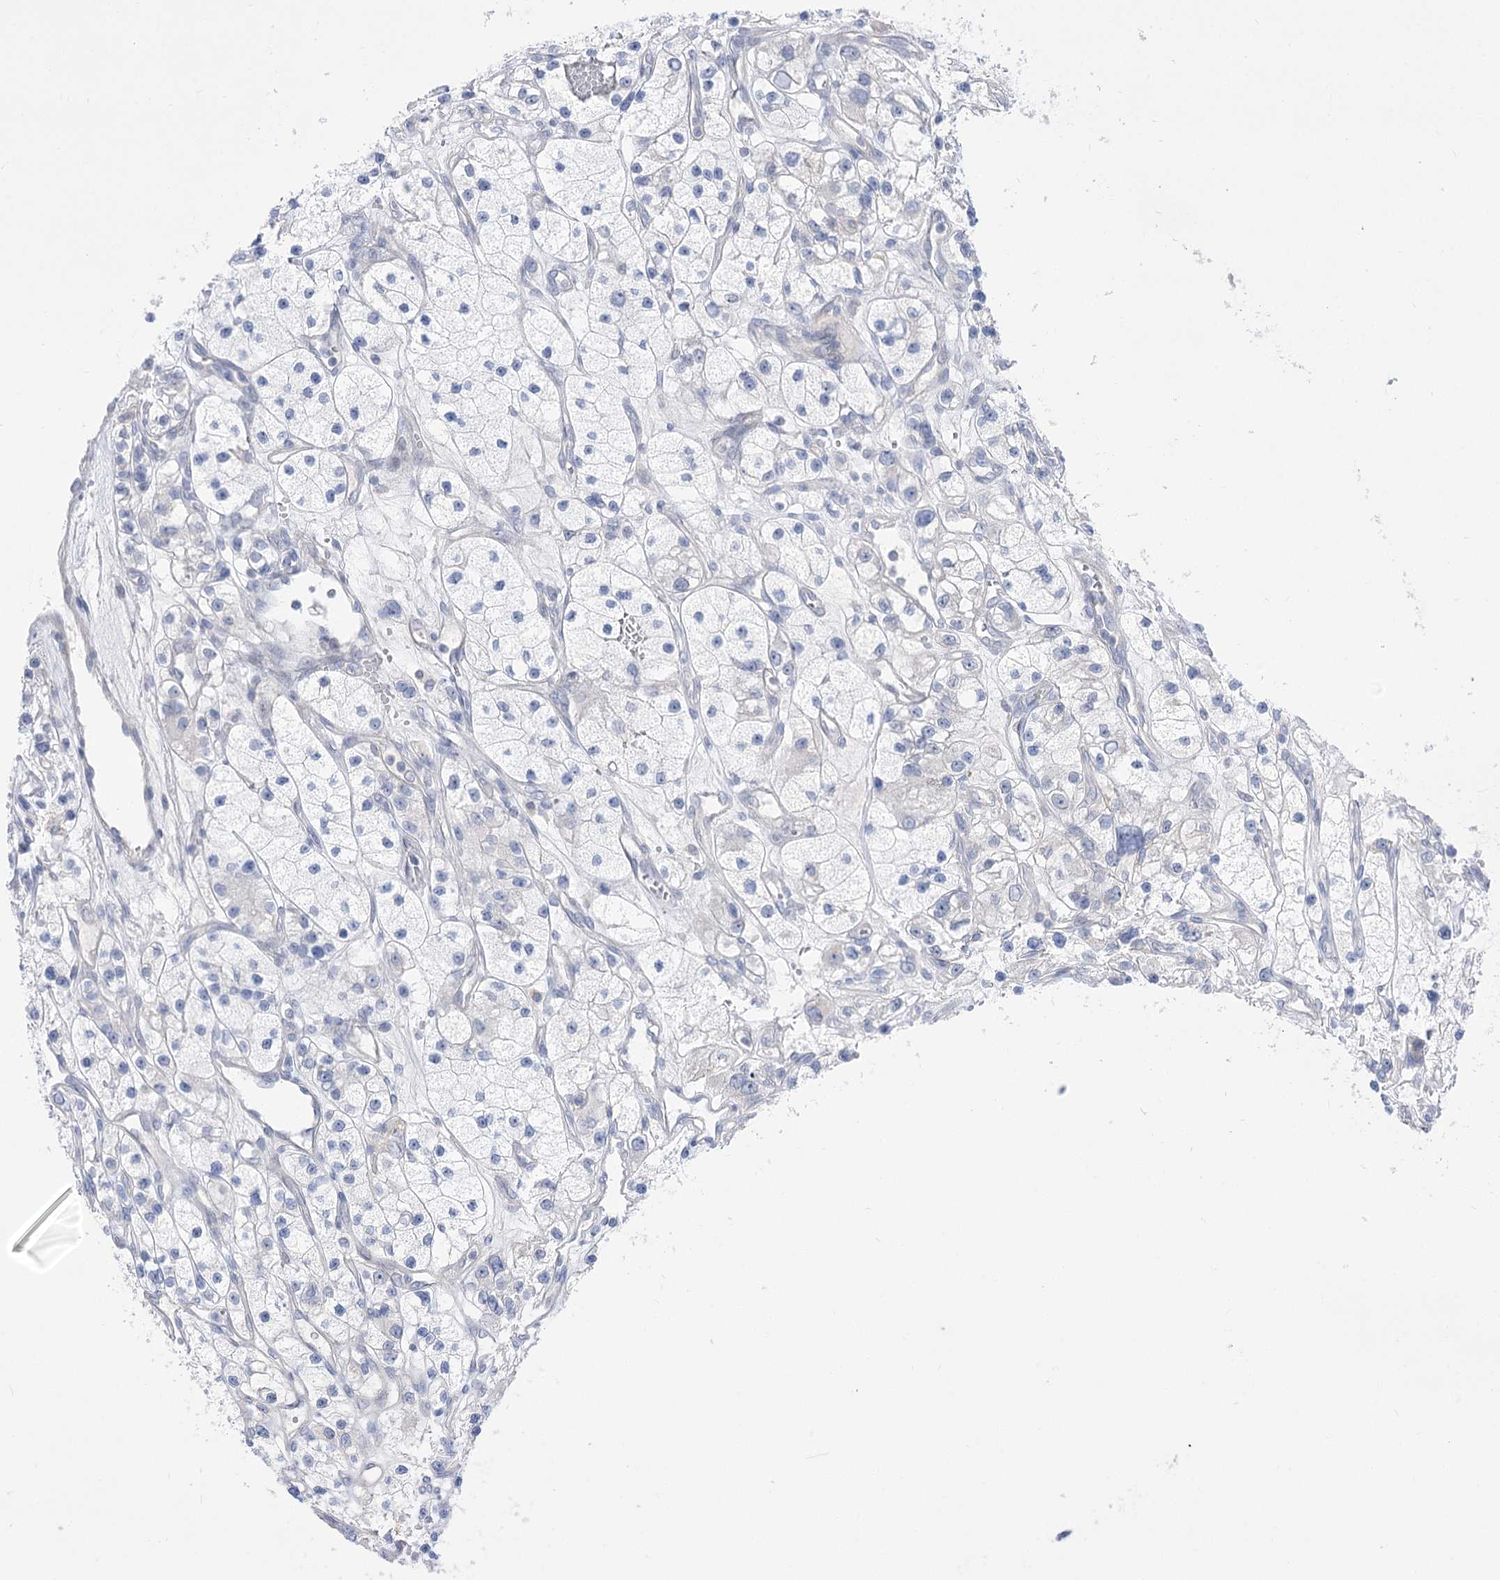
{"staining": {"intensity": "negative", "quantity": "none", "location": "none"}, "tissue": "renal cancer", "cell_type": "Tumor cells", "image_type": "cancer", "snomed": [{"axis": "morphology", "description": "Adenocarcinoma, NOS"}, {"axis": "topography", "description": "Kidney"}], "caption": "Human renal cancer (adenocarcinoma) stained for a protein using immunohistochemistry demonstrates no expression in tumor cells.", "gene": "HELT", "patient": {"sex": "female", "age": 57}}